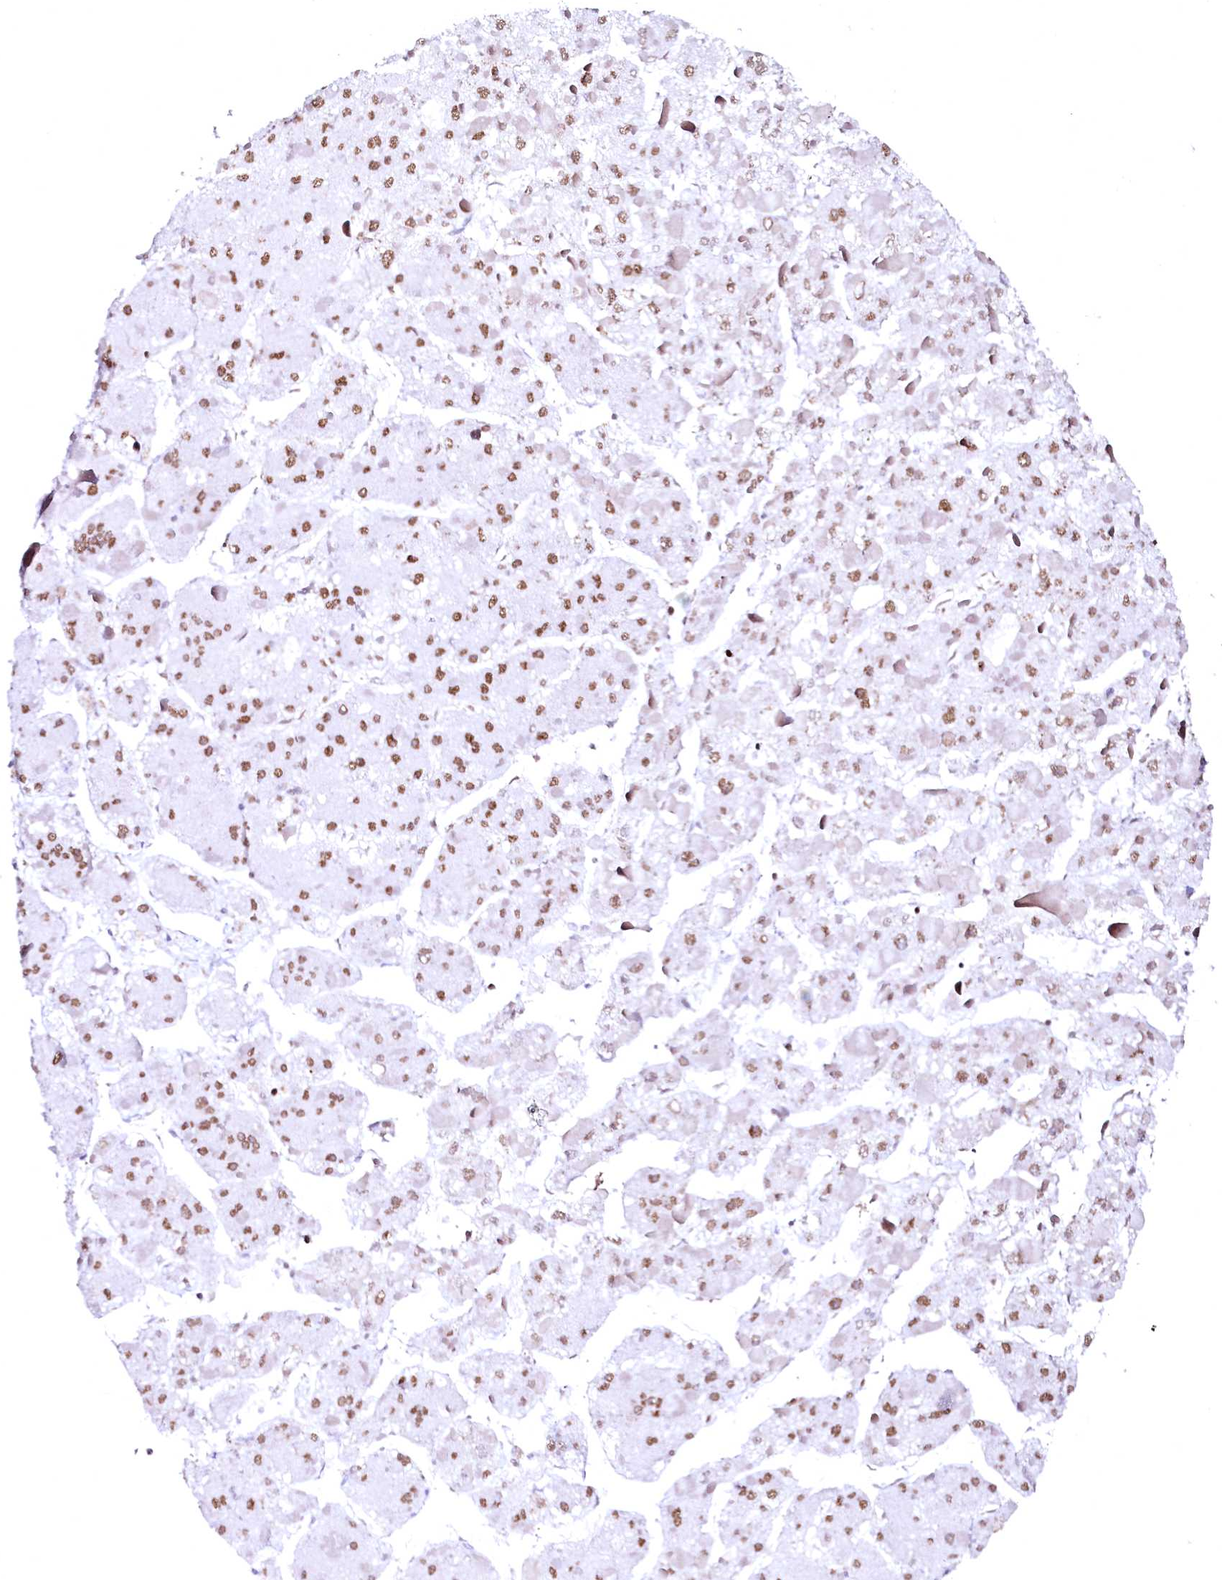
{"staining": {"intensity": "moderate", "quantity": ">75%", "location": "nuclear"}, "tissue": "liver cancer", "cell_type": "Tumor cells", "image_type": "cancer", "snomed": [{"axis": "morphology", "description": "Carcinoma, Hepatocellular, NOS"}, {"axis": "topography", "description": "Liver"}], "caption": "A histopathology image showing moderate nuclear positivity in about >75% of tumor cells in liver cancer (hepatocellular carcinoma), as visualized by brown immunohistochemical staining.", "gene": "CPSF6", "patient": {"sex": "female", "age": 73}}